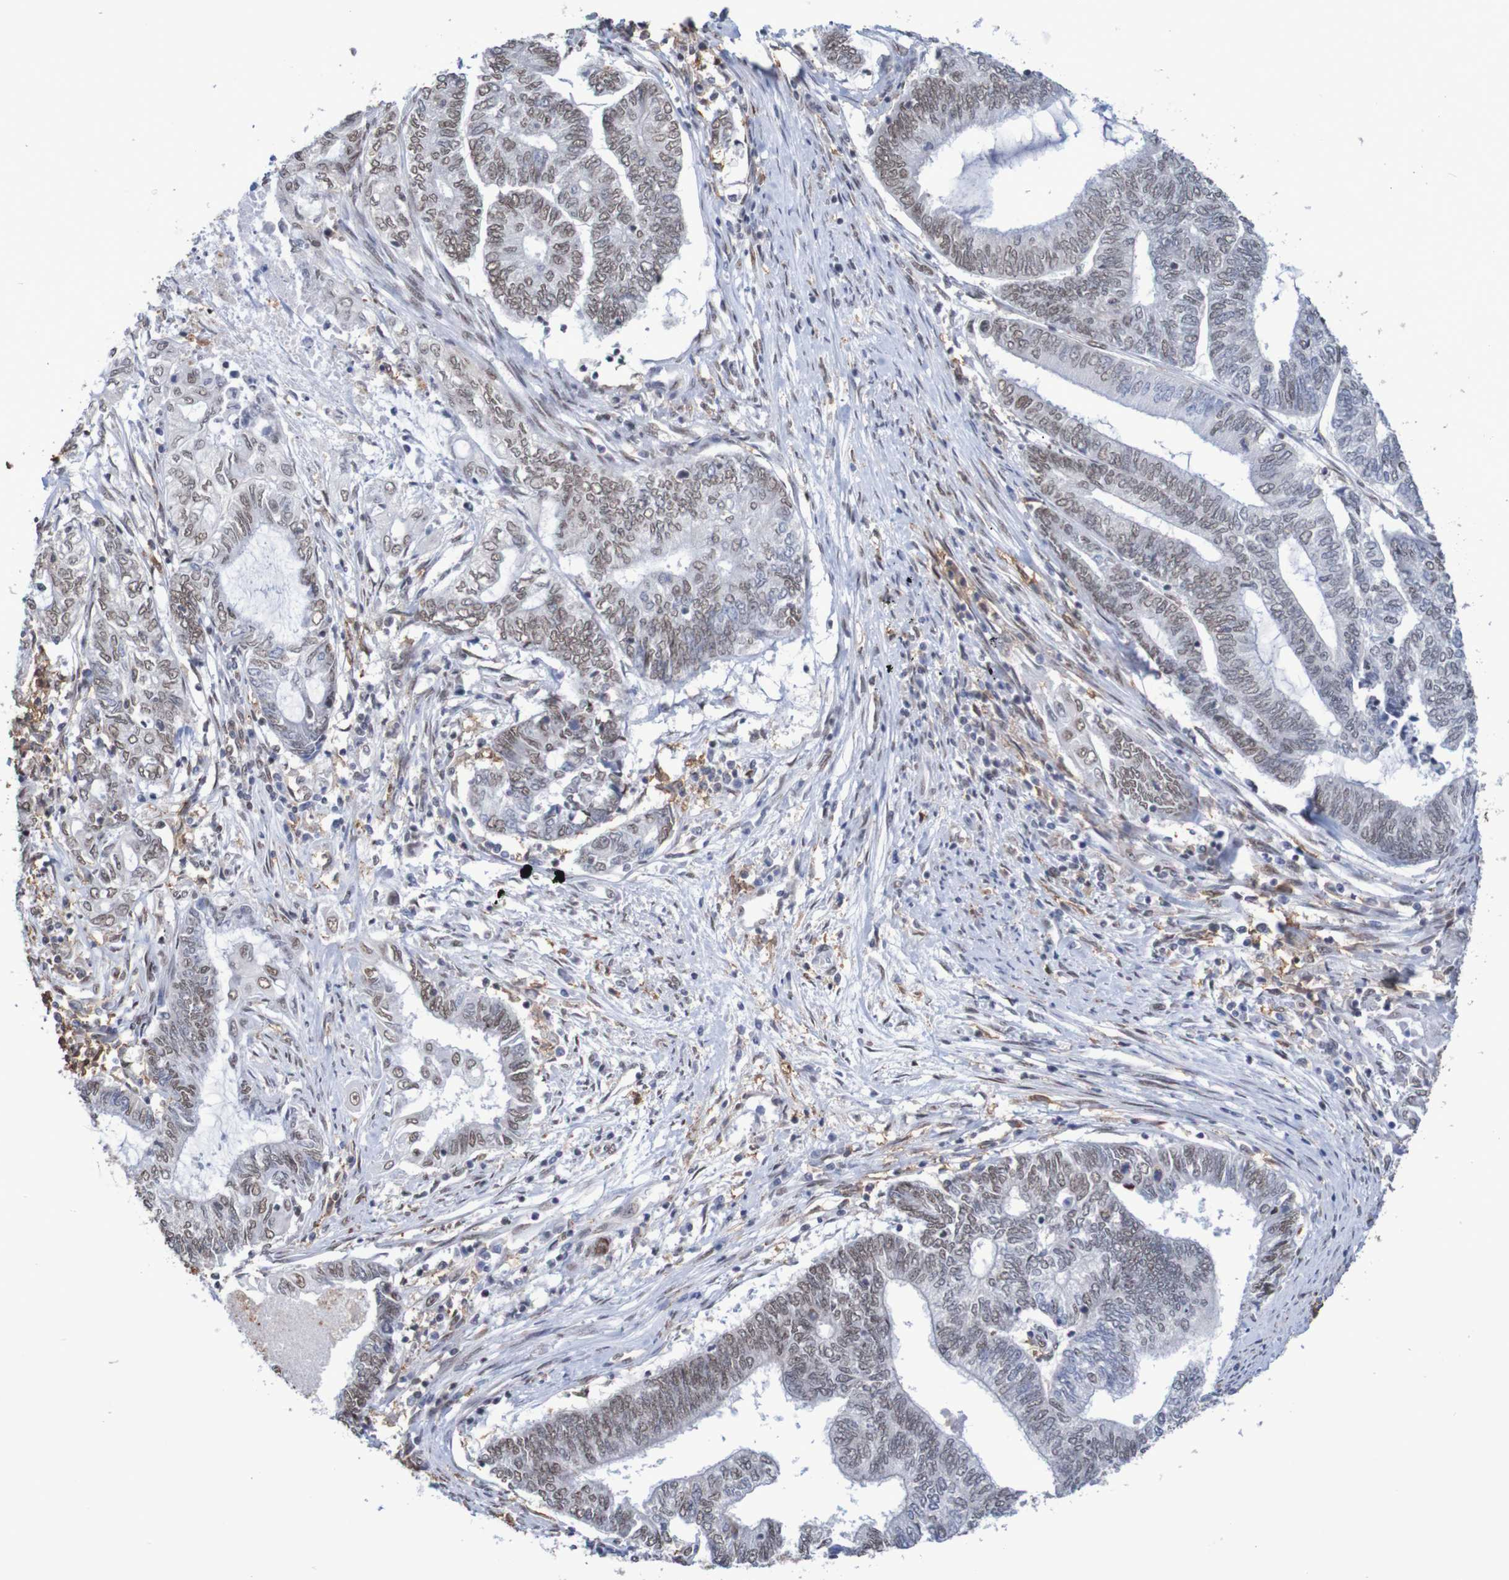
{"staining": {"intensity": "weak", "quantity": ">75%", "location": "nuclear"}, "tissue": "endometrial cancer", "cell_type": "Tumor cells", "image_type": "cancer", "snomed": [{"axis": "morphology", "description": "Adenocarcinoma, NOS"}, {"axis": "topography", "description": "Uterus"}, {"axis": "topography", "description": "Endometrium"}], "caption": "Protein staining shows weak nuclear positivity in about >75% of tumor cells in endometrial adenocarcinoma.", "gene": "MRTFB", "patient": {"sex": "female", "age": 70}}